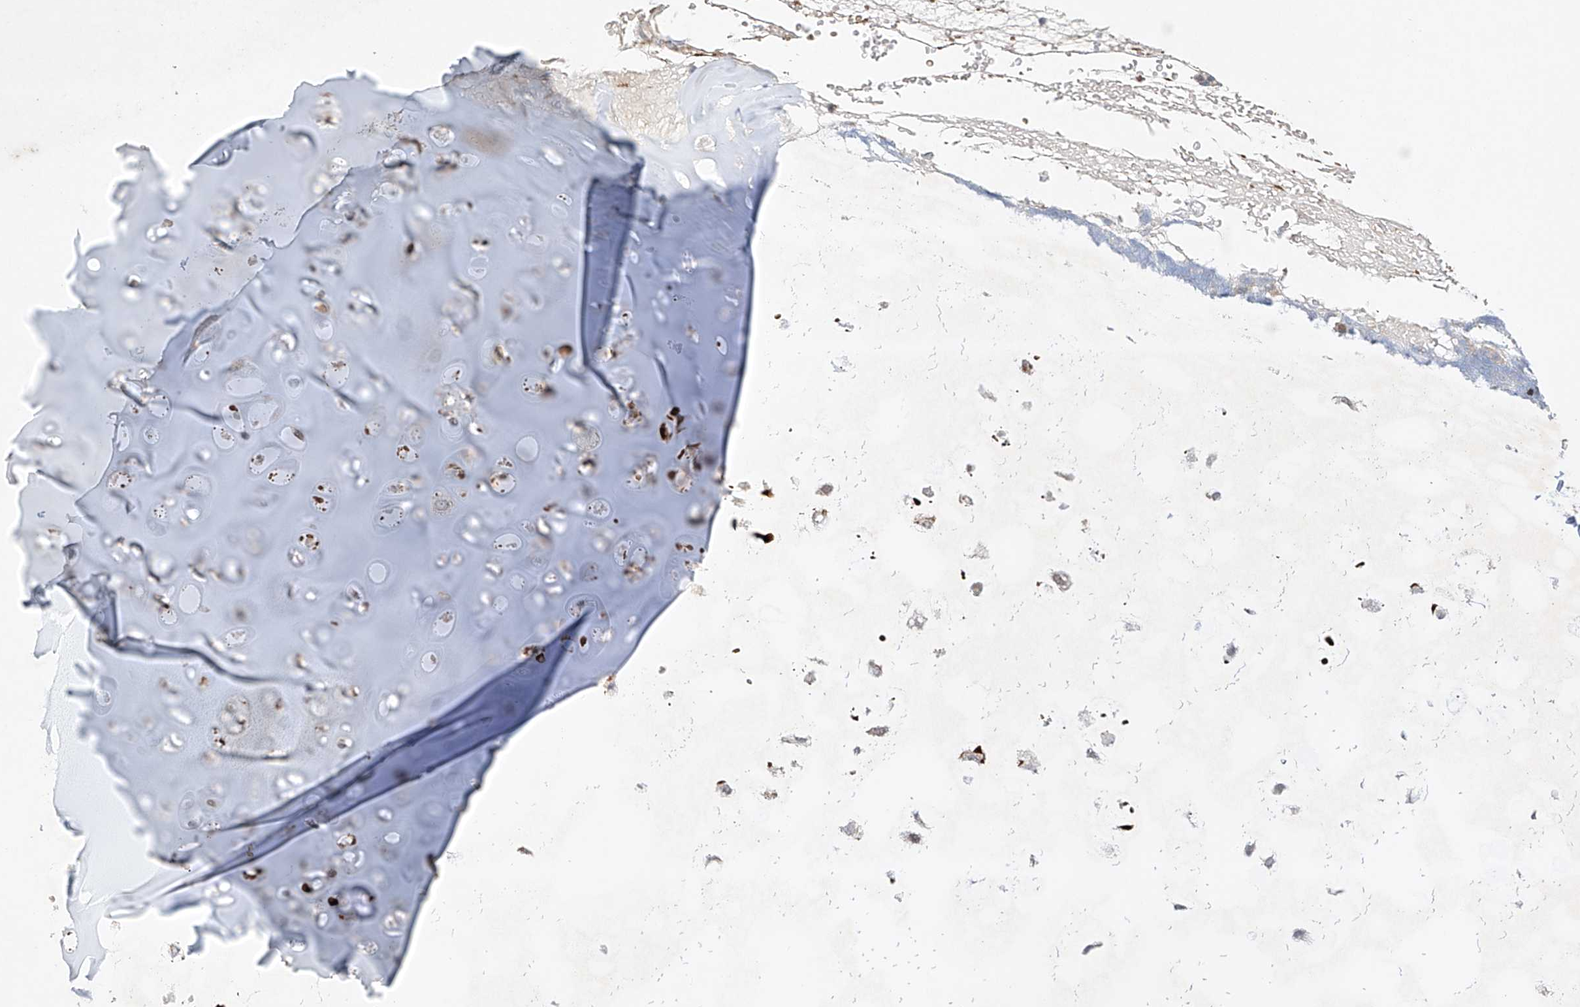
{"staining": {"intensity": "moderate", "quantity": ">75%", "location": "nuclear"}, "tissue": "adipose tissue", "cell_type": "Adipocytes", "image_type": "normal", "snomed": [{"axis": "morphology", "description": "Normal tissue, NOS"}, {"axis": "morphology", "description": "Basal cell carcinoma"}, {"axis": "topography", "description": "Cartilage tissue"}, {"axis": "topography", "description": "Nasopharynx"}, {"axis": "topography", "description": "Oral tissue"}], "caption": "Immunohistochemical staining of normal adipose tissue demonstrates >75% levels of moderate nuclear protein positivity in approximately >75% of adipocytes.", "gene": "AFG1L", "patient": {"sex": "female", "age": 77}}